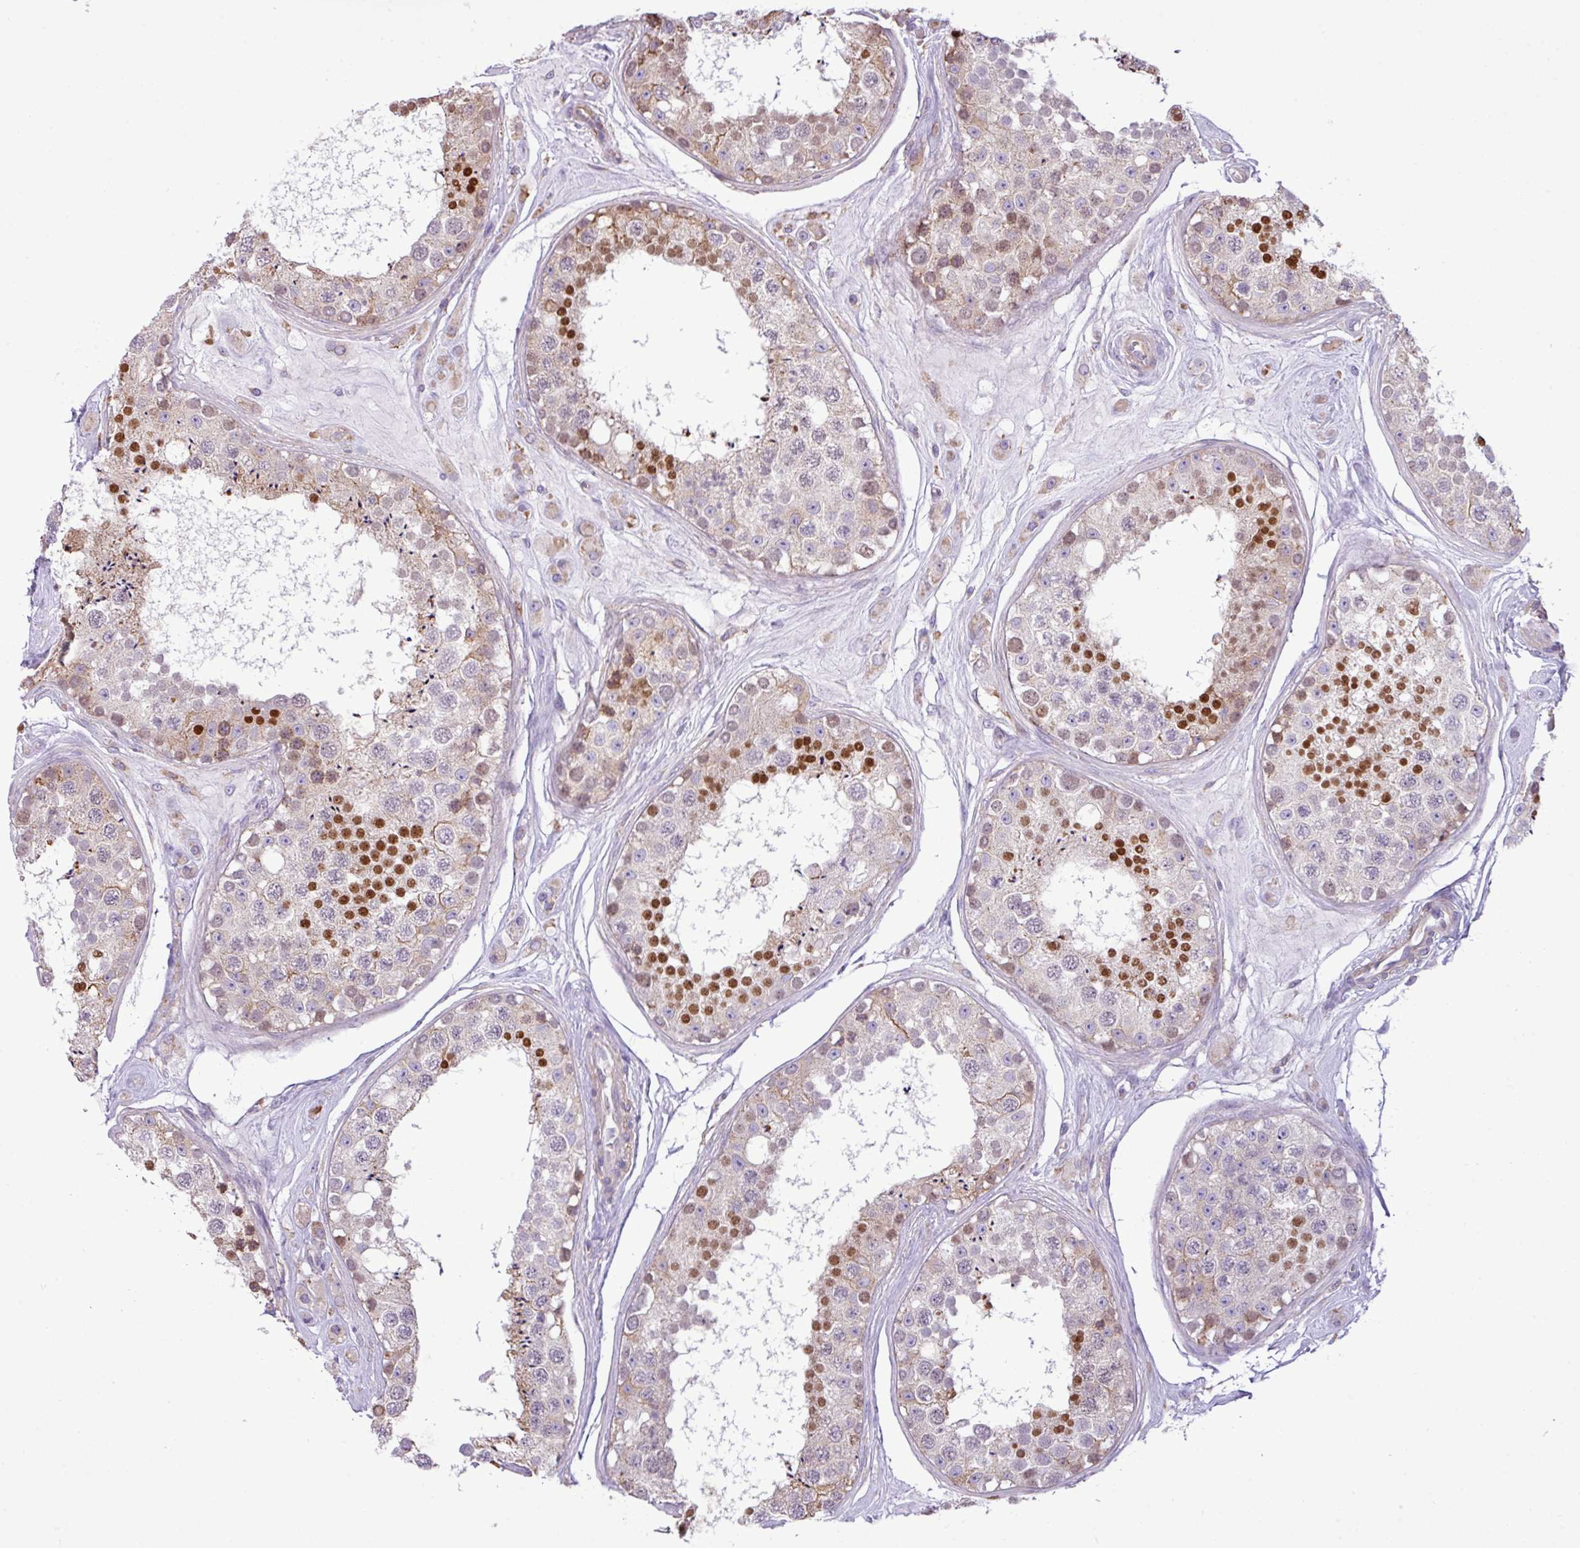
{"staining": {"intensity": "strong", "quantity": "25%-75%", "location": "nuclear"}, "tissue": "testis", "cell_type": "Cells in seminiferous ducts", "image_type": "normal", "snomed": [{"axis": "morphology", "description": "Normal tissue, NOS"}, {"axis": "topography", "description": "Testis"}], "caption": "IHC (DAB) staining of normal human testis demonstrates strong nuclear protein positivity in approximately 25%-75% of cells in seminiferous ducts.", "gene": "ZSCAN5A", "patient": {"sex": "male", "age": 25}}